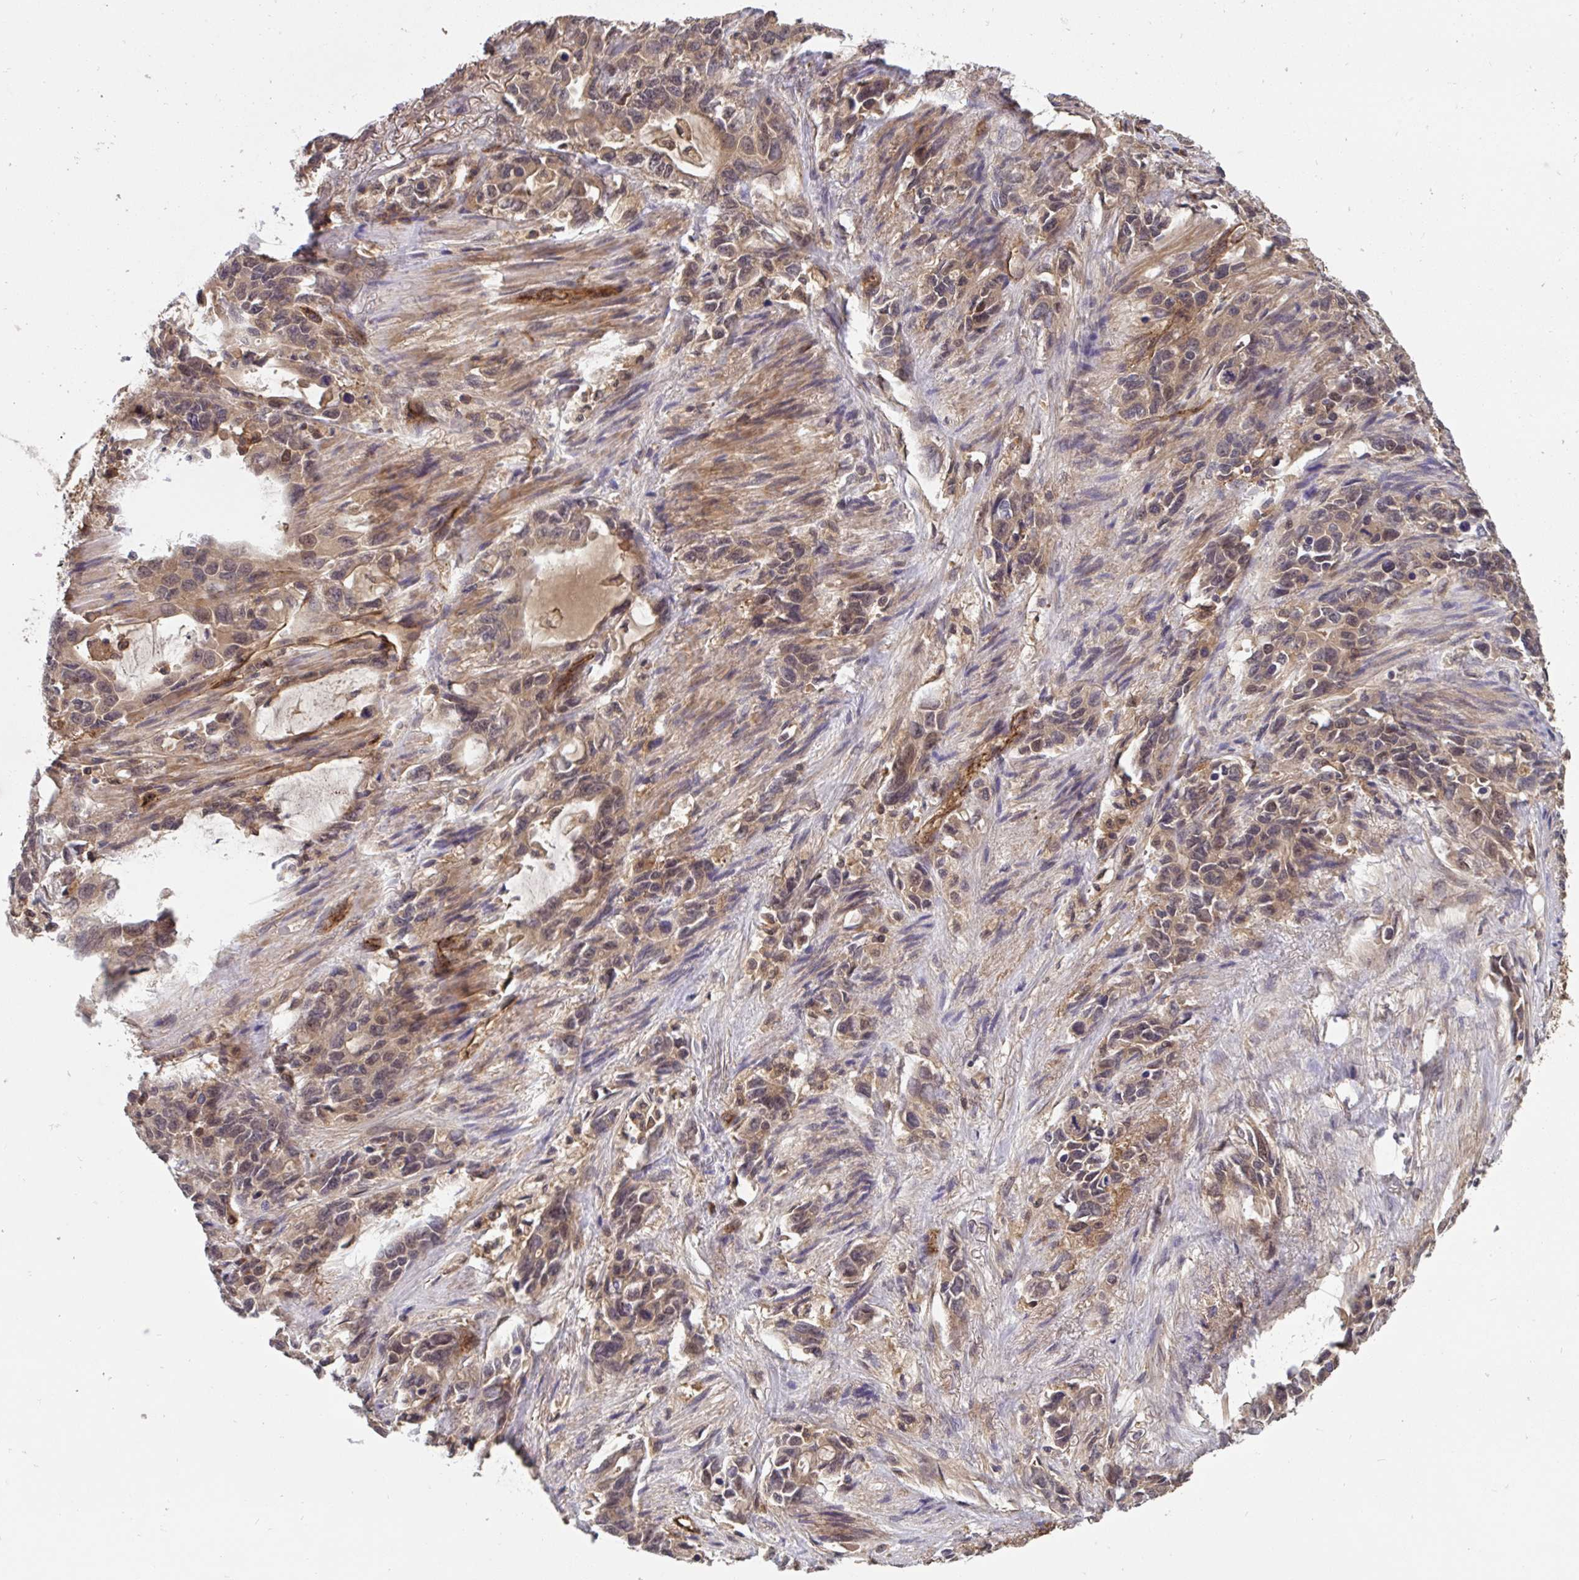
{"staining": {"intensity": "moderate", "quantity": "25%-75%", "location": "cytoplasmic/membranous,nuclear"}, "tissue": "stomach cancer", "cell_type": "Tumor cells", "image_type": "cancer", "snomed": [{"axis": "morphology", "description": "Adenocarcinoma, NOS"}, {"axis": "topography", "description": "Stomach, upper"}], "caption": "Moderate cytoplasmic/membranous and nuclear protein staining is appreciated in about 25%-75% of tumor cells in stomach cancer.", "gene": "TIGAR", "patient": {"sex": "male", "age": 85}}